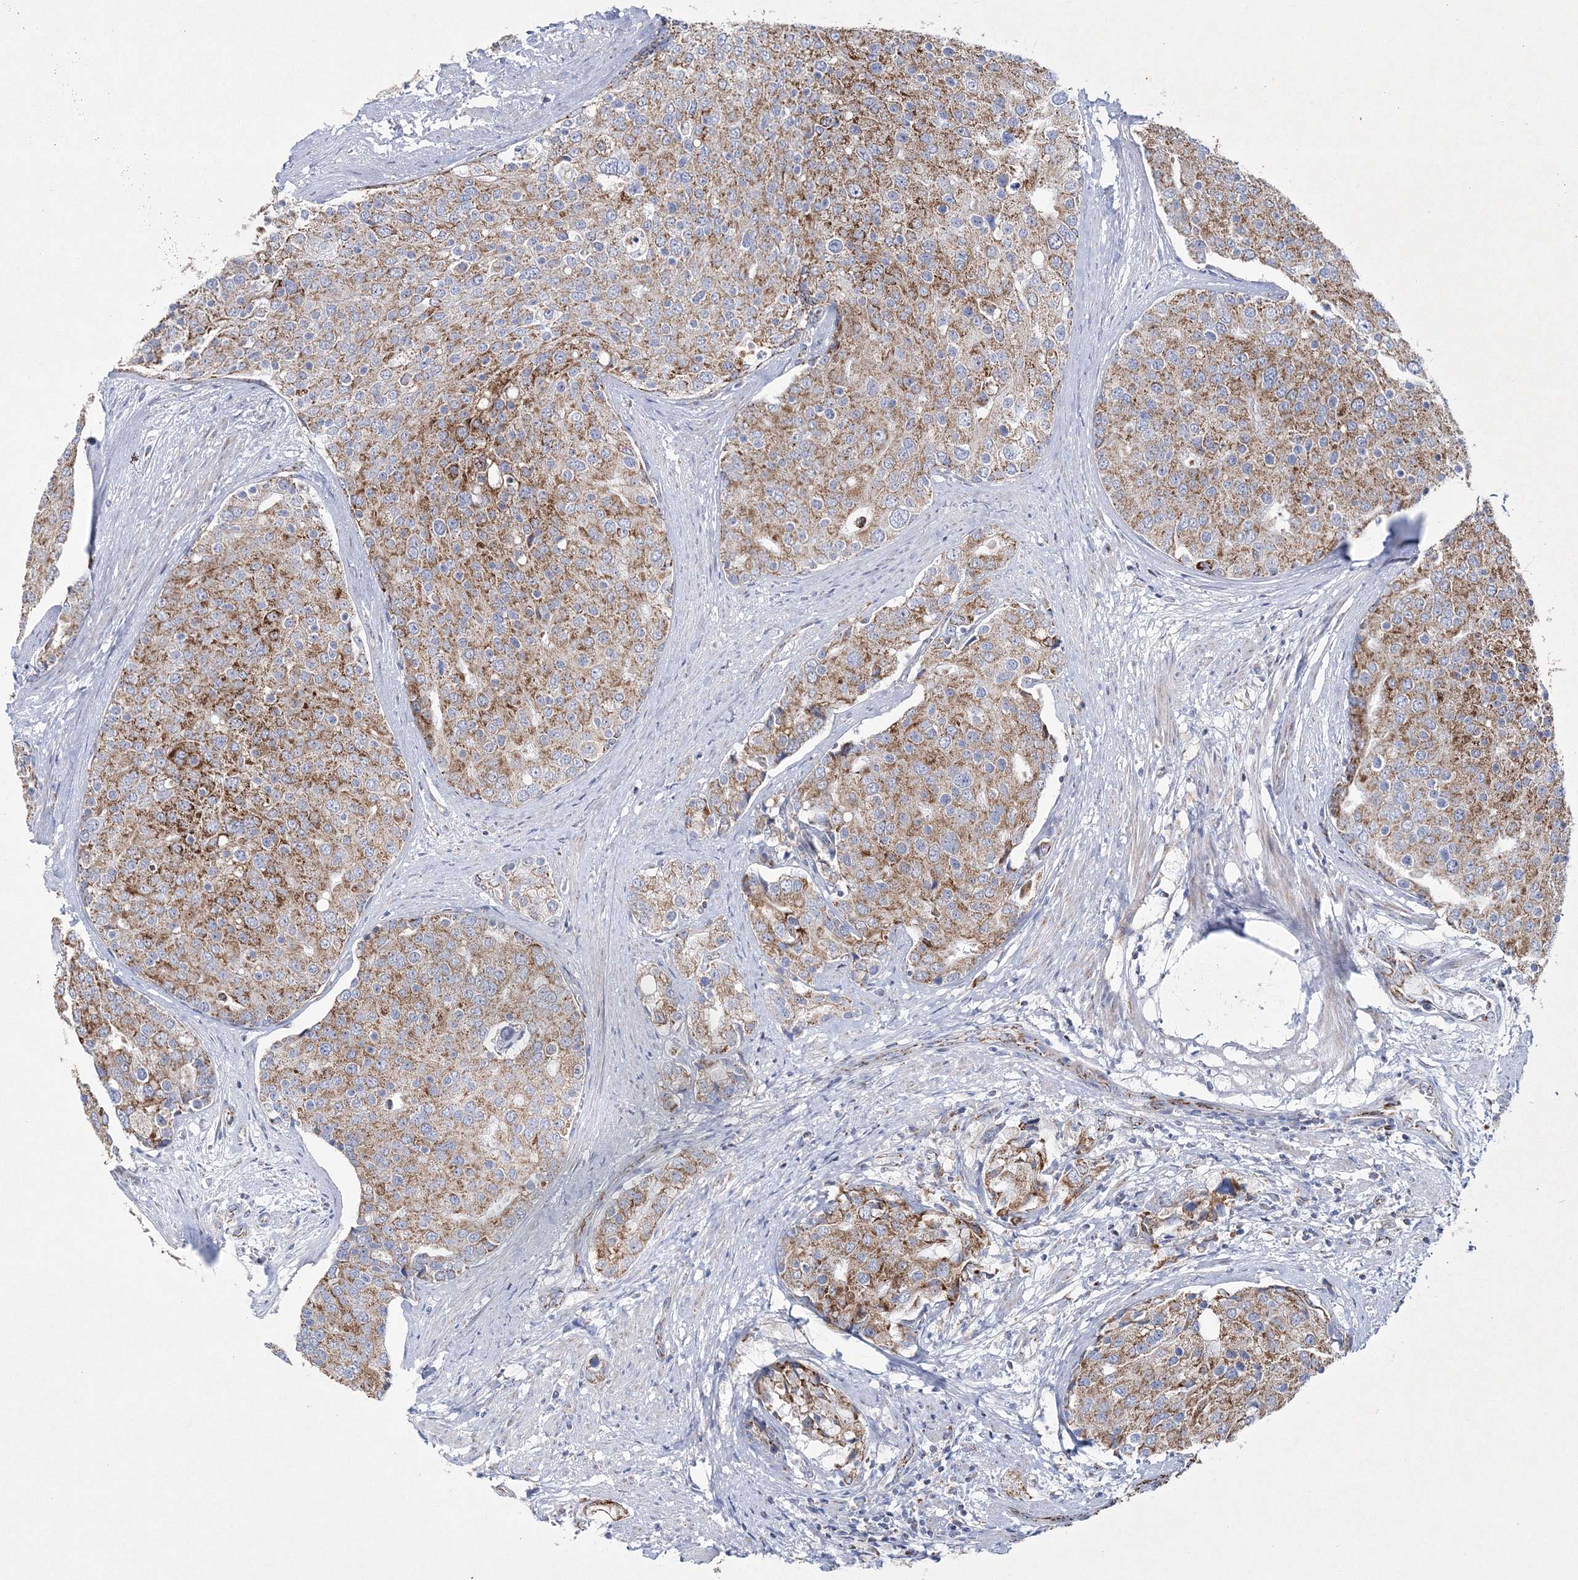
{"staining": {"intensity": "moderate", "quantity": "25%-75%", "location": "cytoplasmic/membranous"}, "tissue": "prostate cancer", "cell_type": "Tumor cells", "image_type": "cancer", "snomed": [{"axis": "morphology", "description": "Adenocarcinoma, High grade"}, {"axis": "topography", "description": "Prostate"}], "caption": "Prostate cancer stained for a protein demonstrates moderate cytoplasmic/membranous positivity in tumor cells. The staining was performed using DAB (3,3'-diaminobenzidine) to visualize the protein expression in brown, while the nuclei were stained in blue with hematoxylin (Magnification: 20x).", "gene": "HIBCH", "patient": {"sex": "male", "age": 50}}